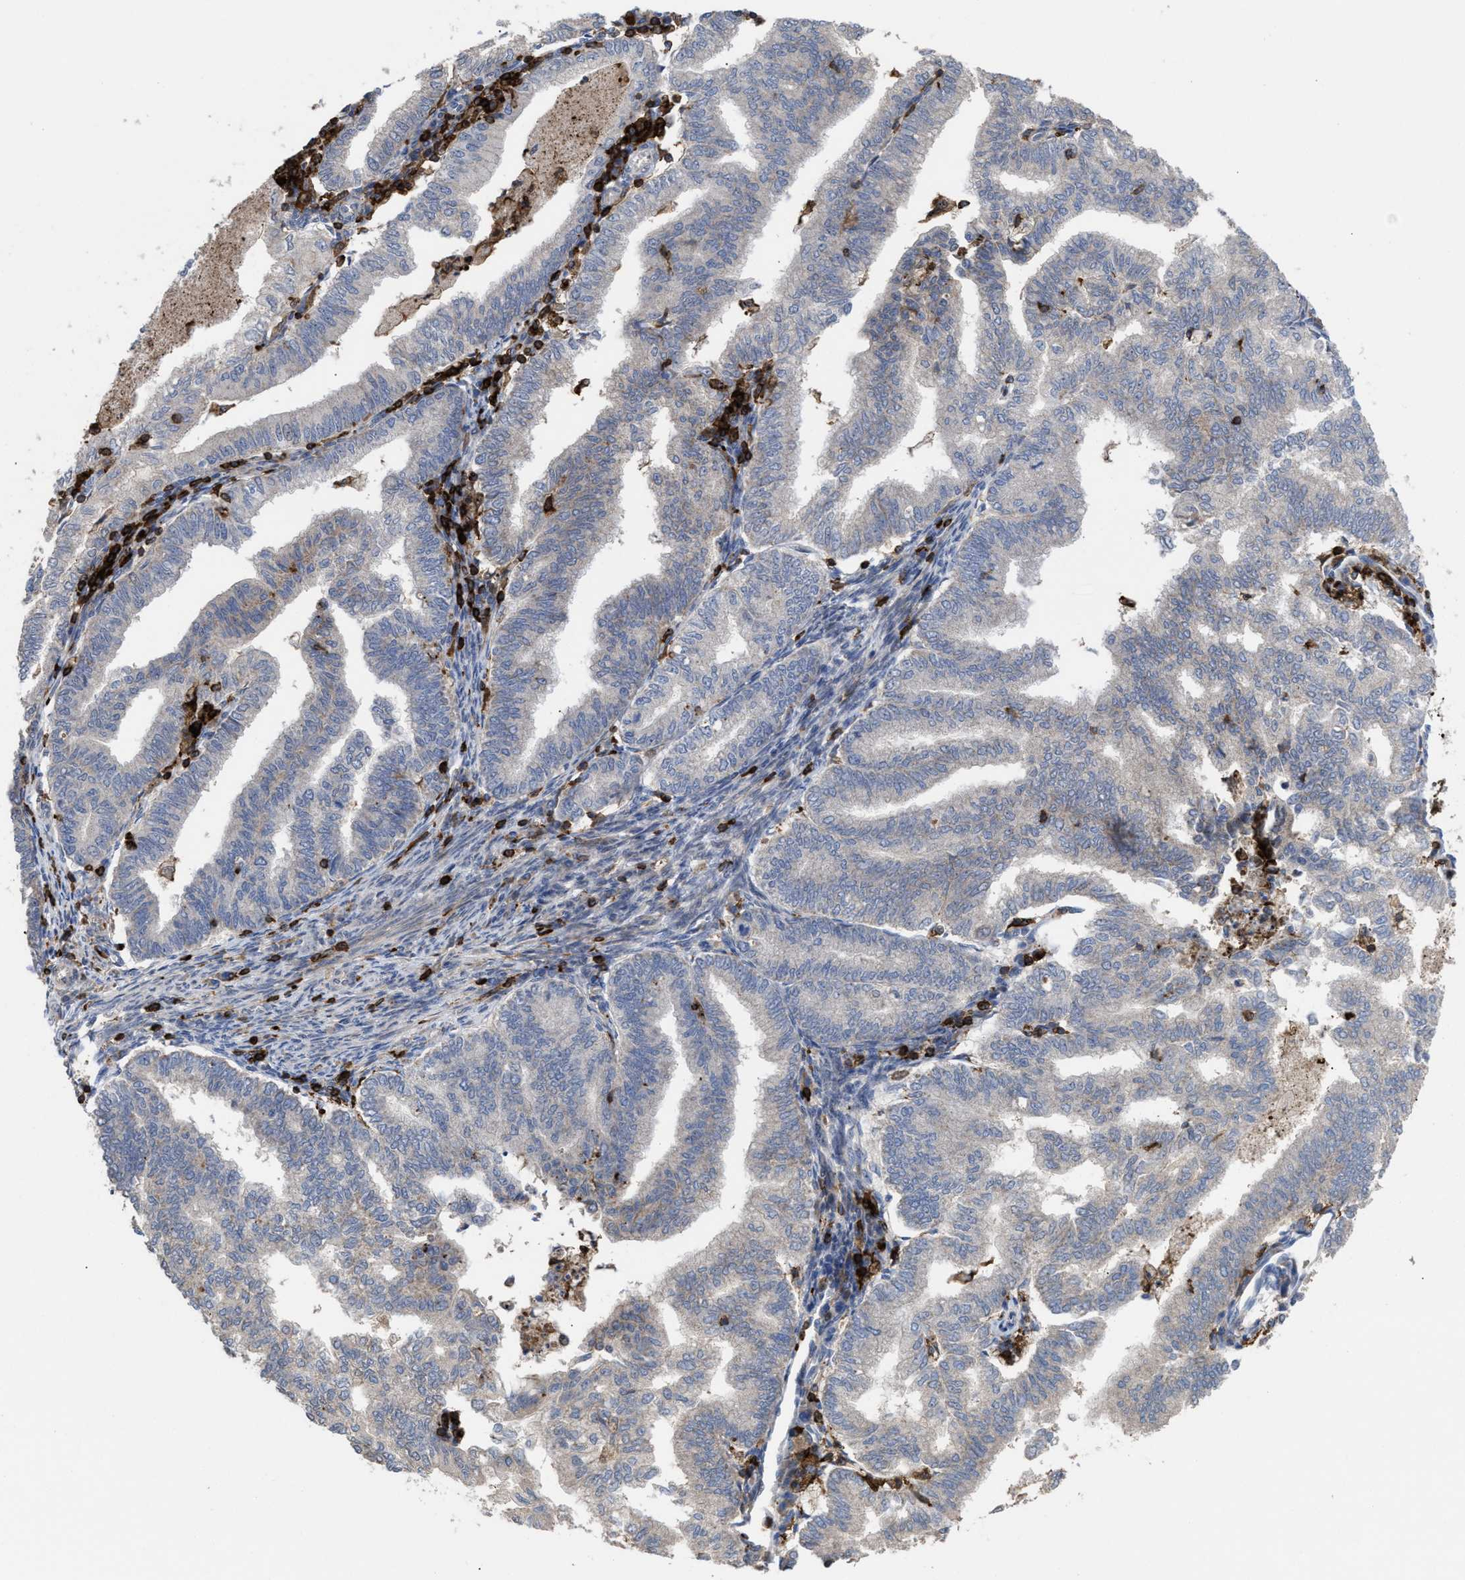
{"staining": {"intensity": "negative", "quantity": "none", "location": "none"}, "tissue": "endometrial cancer", "cell_type": "Tumor cells", "image_type": "cancer", "snomed": [{"axis": "morphology", "description": "Polyp, NOS"}, {"axis": "morphology", "description": "Adenocarcinoma, NOS"}, {"axis": "morphology", "description": "Adenoma, NOS"}, {"axis": "topography", "description": "Endometrium"}], "caption": "Immunohistochemistry of endometrial cancer (adenoma) exhibits no staining in tumor cells.", "gene": "PTPRE", "patient": {"sex": "female", "age": 79}}